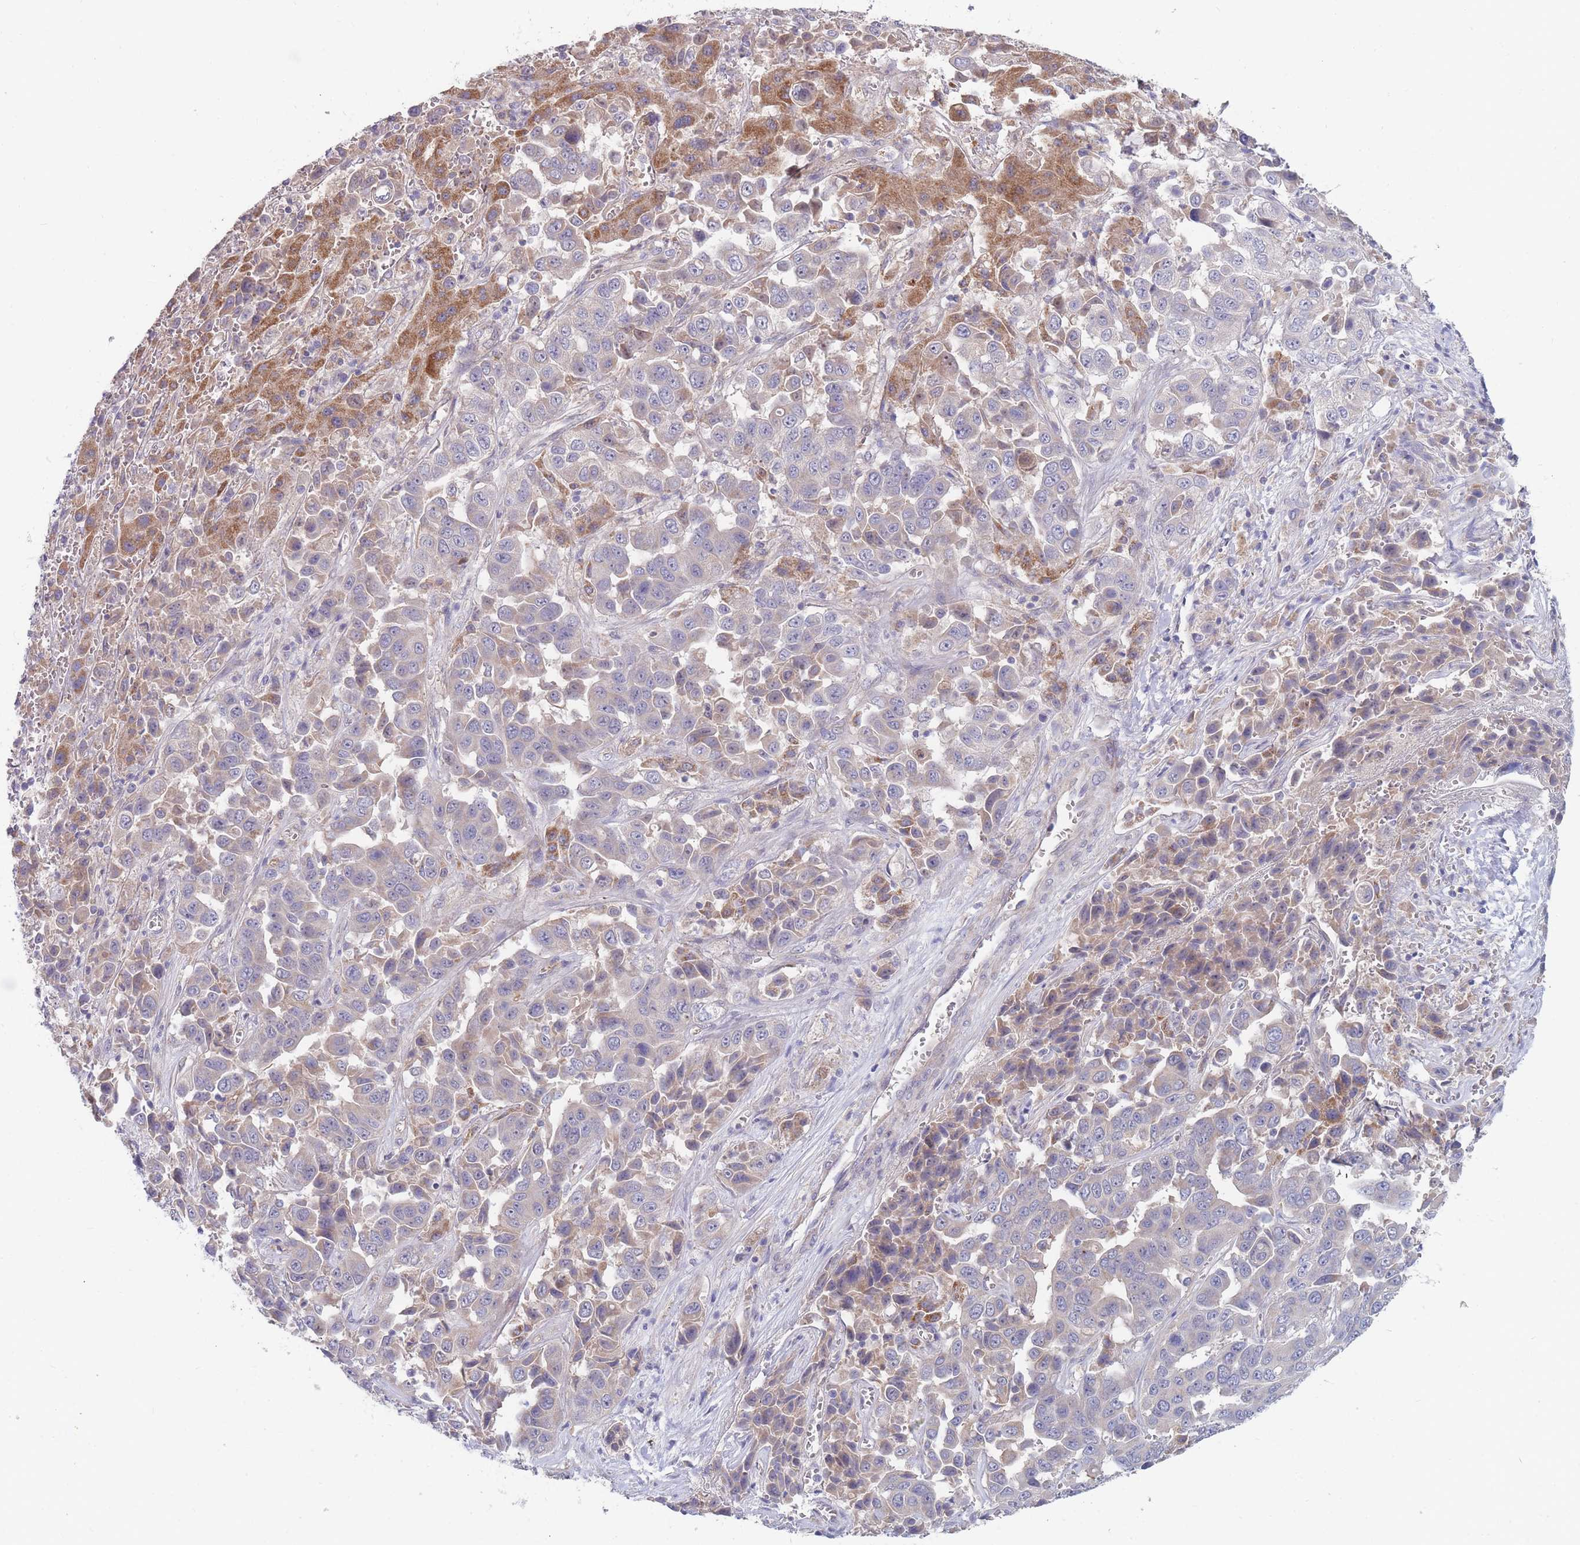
{"staining": {"intensity": "moderate", "quantity": "<25%", "location": "cytoplasmic/membranous"}, "tissue": "liver cancer", "cell_type": "Tumor cells", "image_type": "cancer", "snomed": [{"axis": "morphology", "description": "Cholangiocarcinoma"}, {"axis": "topography", "description": "Liver"}], "caption": "Immunohistochemistry (IHC) micrograph of liver cancer (cholangiocarcinoma) stained for a protein (brown), which displays low levels of moderate cytoplasmic/membranous positivity in approximately <25% of tumor cells.", "gene": "NUB1", "patient": {"sex": "female", "age": 52}}